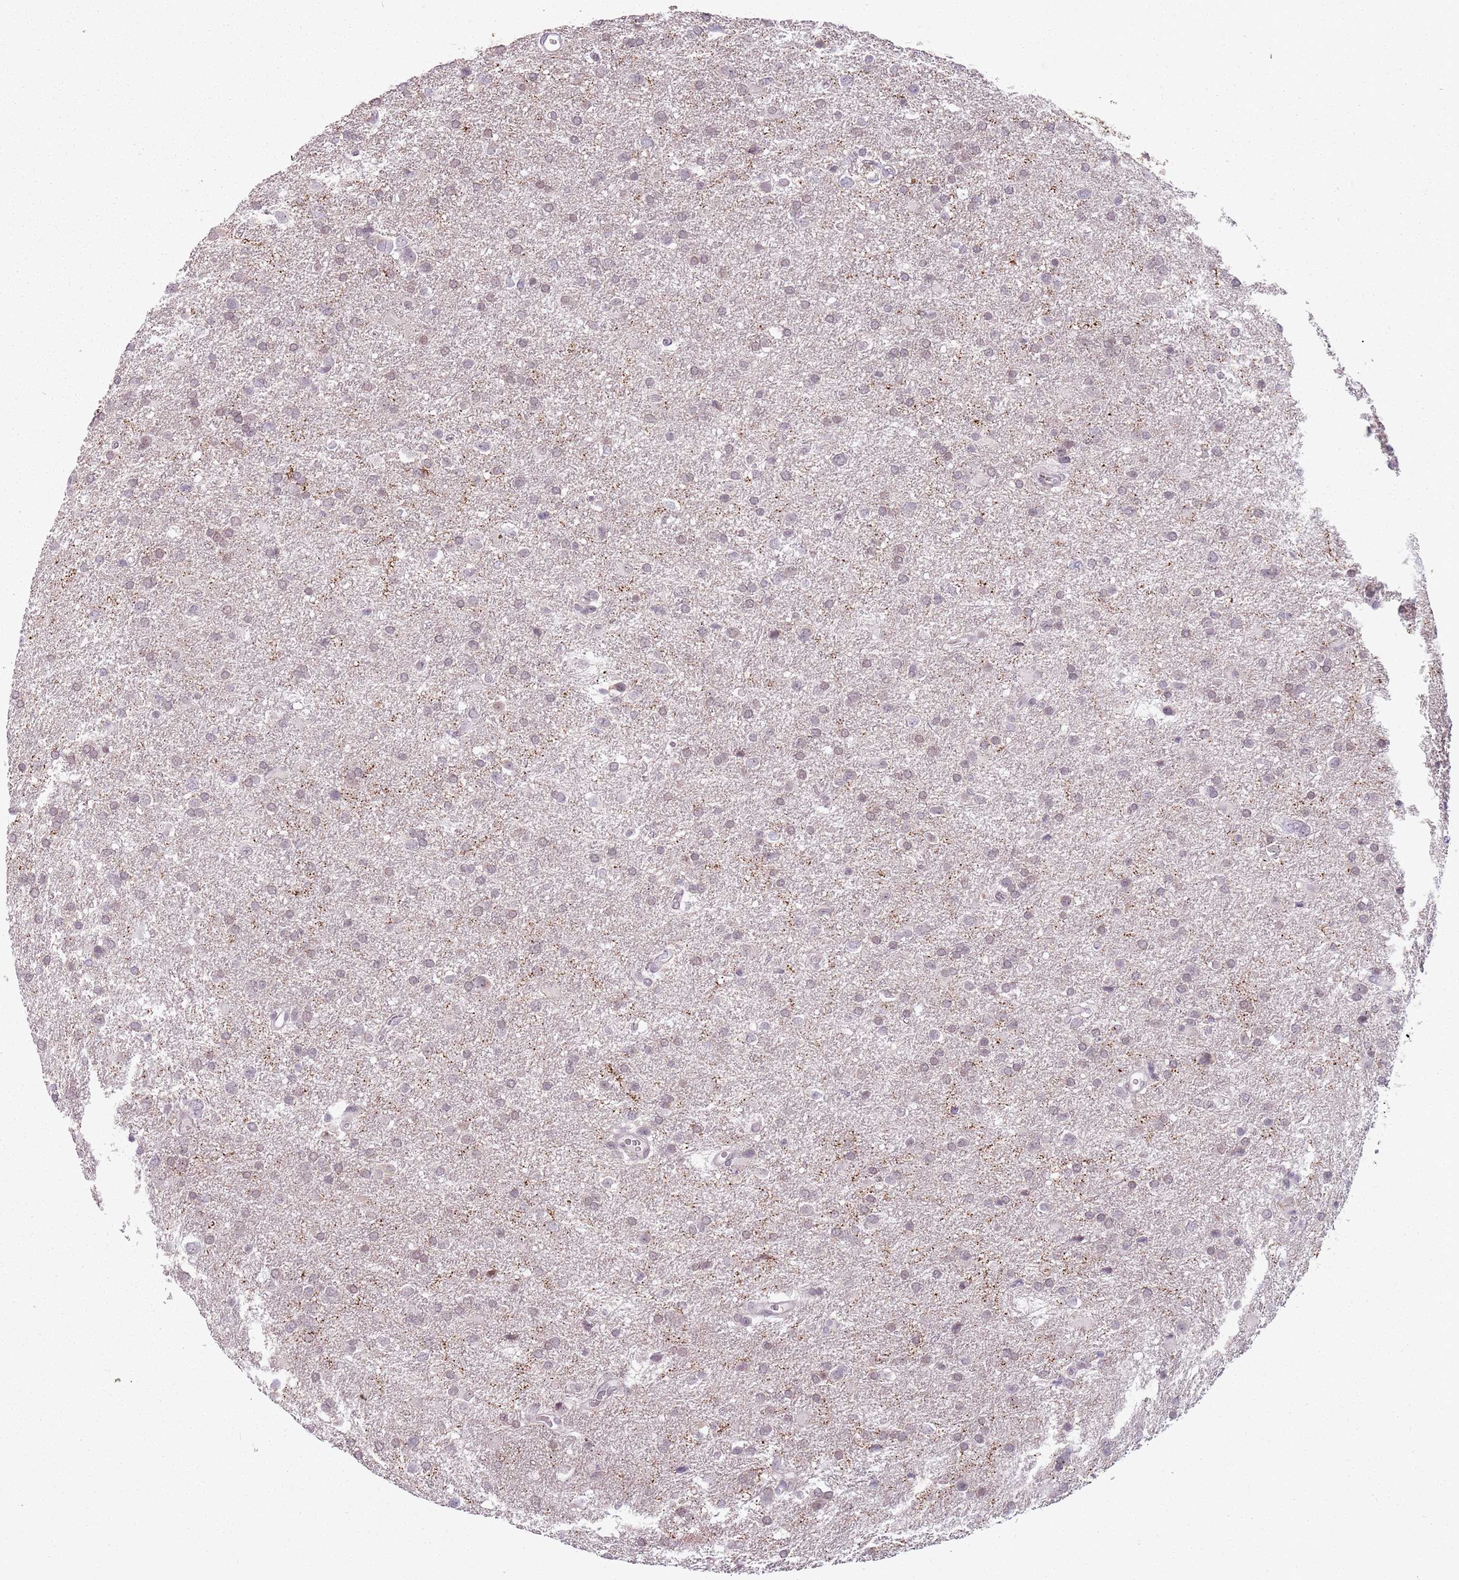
{"staining": {"intensity": "weak", "quantity": "25%-75%", "location": "nuclear"}, "tissue": "glioma", "cell_type": "Tumor cells", "image_type": "cancer", "snomed": [{"axis": "morphology", "description": "Glioma, malignant, Low grade"}, {"axis": "topography", "description": "Brain"}], "caption": "This histopathology image demonstrates IHC staining of low-grade glioma (malignant), with low weak nuclear expression in approximately 25%-75% of tumor cells.", "gene": "REXO4", "patient": {"sex": "female", "age": 32}}